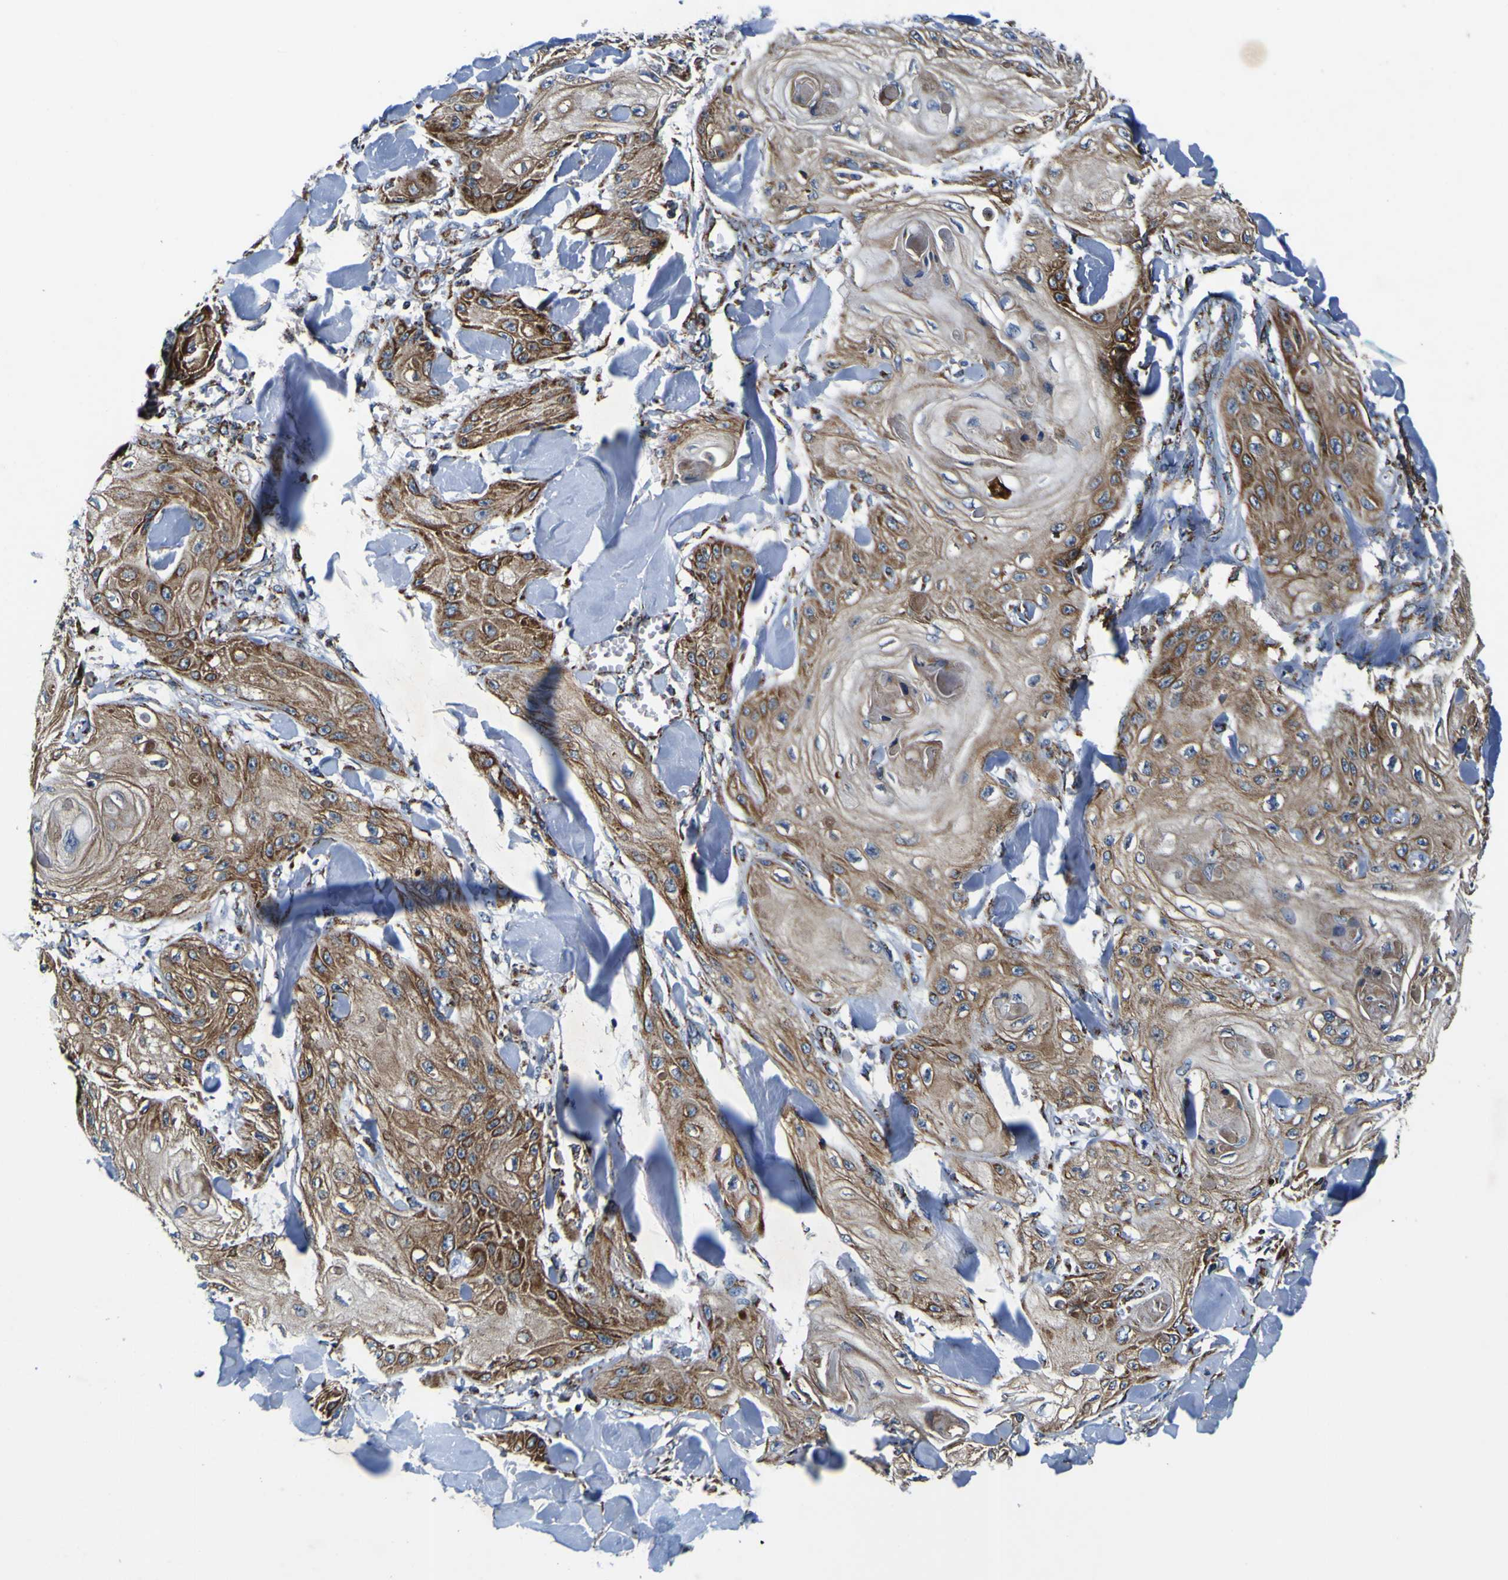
{"staining": {"intensity": "moderate", "quantity": ">75%", "location": "cytoplasmic/membranous"}, "tissue": "skin cancer", "cell_type": "Tumor cells", "image_type": "cancer", "snomed": [{"axis": "morphology", "description": "Squamous cell carcinoma, NOS"}, {"axis": "topography", "description": "Skin"}], "caption": "DAB (3,3'-diaminobenzidine) immunohistochemical staining of human skin cancer (squamous cell carcinoma) reveals moderate cytoplasmic/membranous protein expression in about >75% of tumor cells. (Brightfield microscopy of DAB IHC at high magnification).", "gene": "PTRH2", "patient": {"sex": "male", "age": 74}}